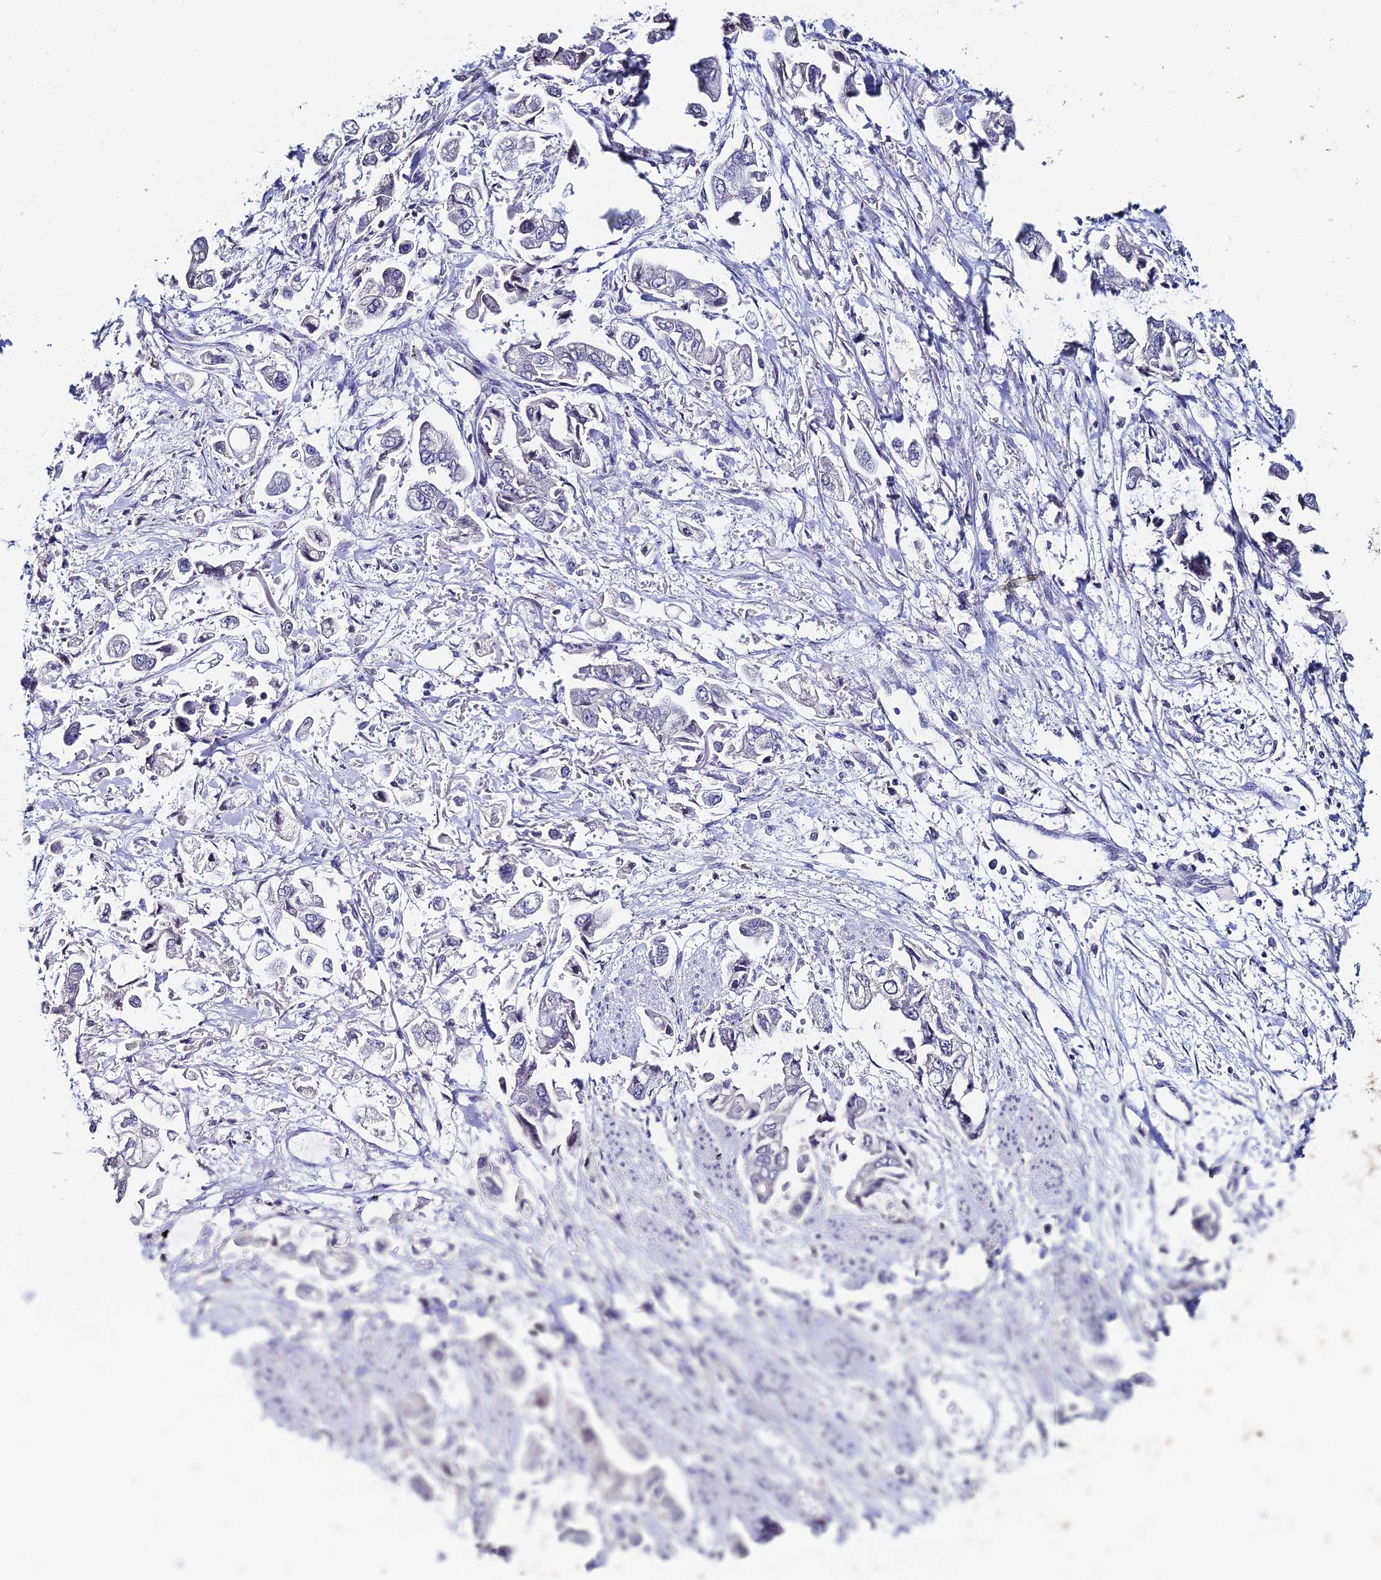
{"staining": {"intensity": "negative", "quantity": "none", "location": "none"}, "tissue": "stomach cancer", "cell_type": "Tumor cells", "image_type": "cancer", "snomed": [{"axis": "morphology", "description": "Adenocarcinoma, NOS"}, {"axis": "topography", "description": "Stomach"}], "caption": "Immunohistochemical staining of stomach adenocarcinoma demonstrates no significant expression in tumor cells. (DAB immunohistochemistry (IHC), high magnification).", "gene": "PRR22", "patient": {"sex": "male", "age": 62}}